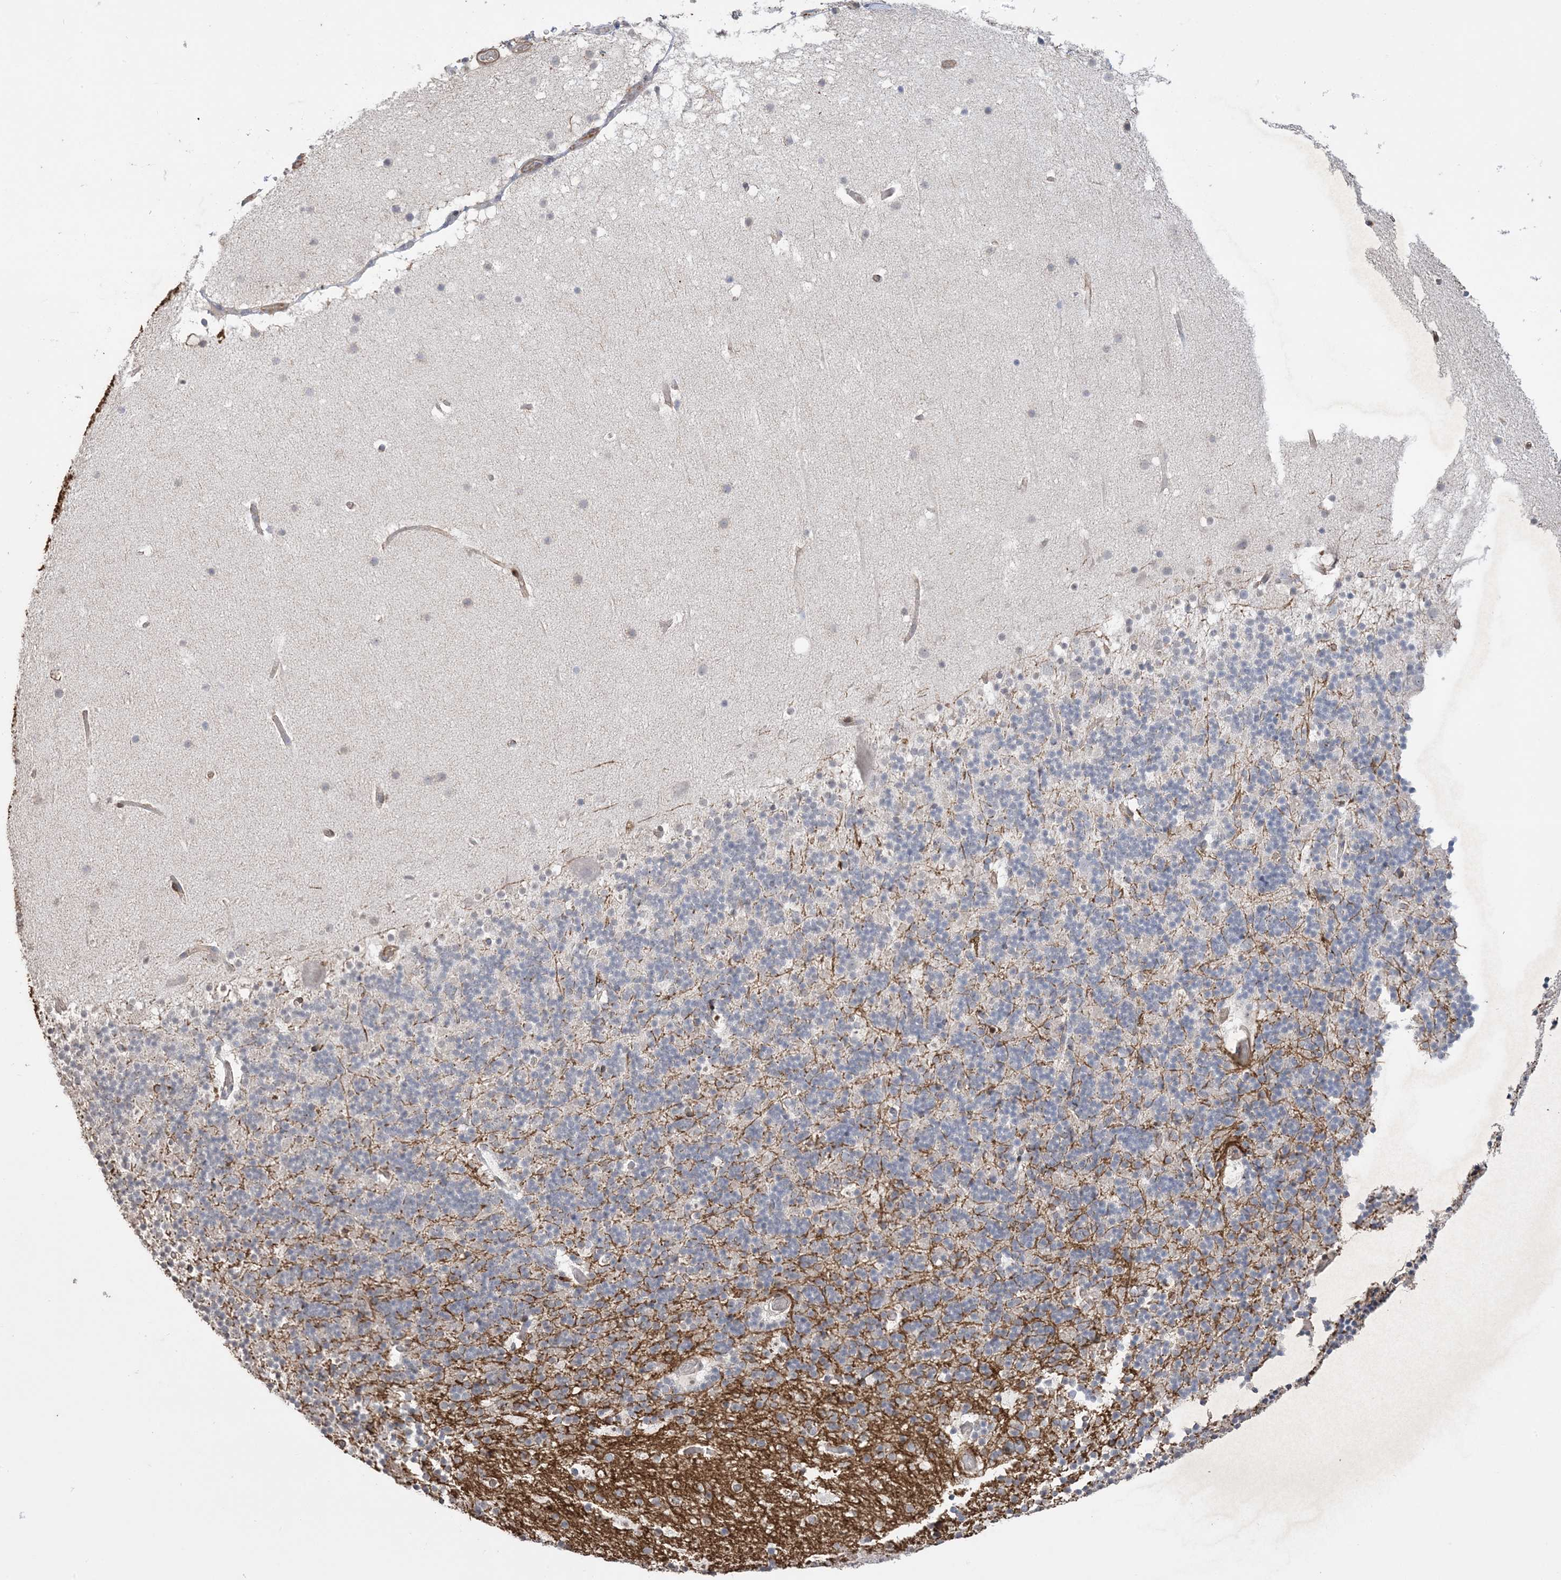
{"staining": {"intensity": "negative", "quantity": "none", "location": "none"}, "tissue": "cerebellum", "cell_type": "Cells in granular layer", "image_type": "normal", "snomed": [{"axis": "morphology", "description": "Normal tissue, NOS"}, {"axis": "topography", "description": "Cerebellum"}], "caption": "Cells in granular layer show no significant staining in normal cerebellum.", "gene": "XRN1", "patient": {"sex": "male", "age": 57}}